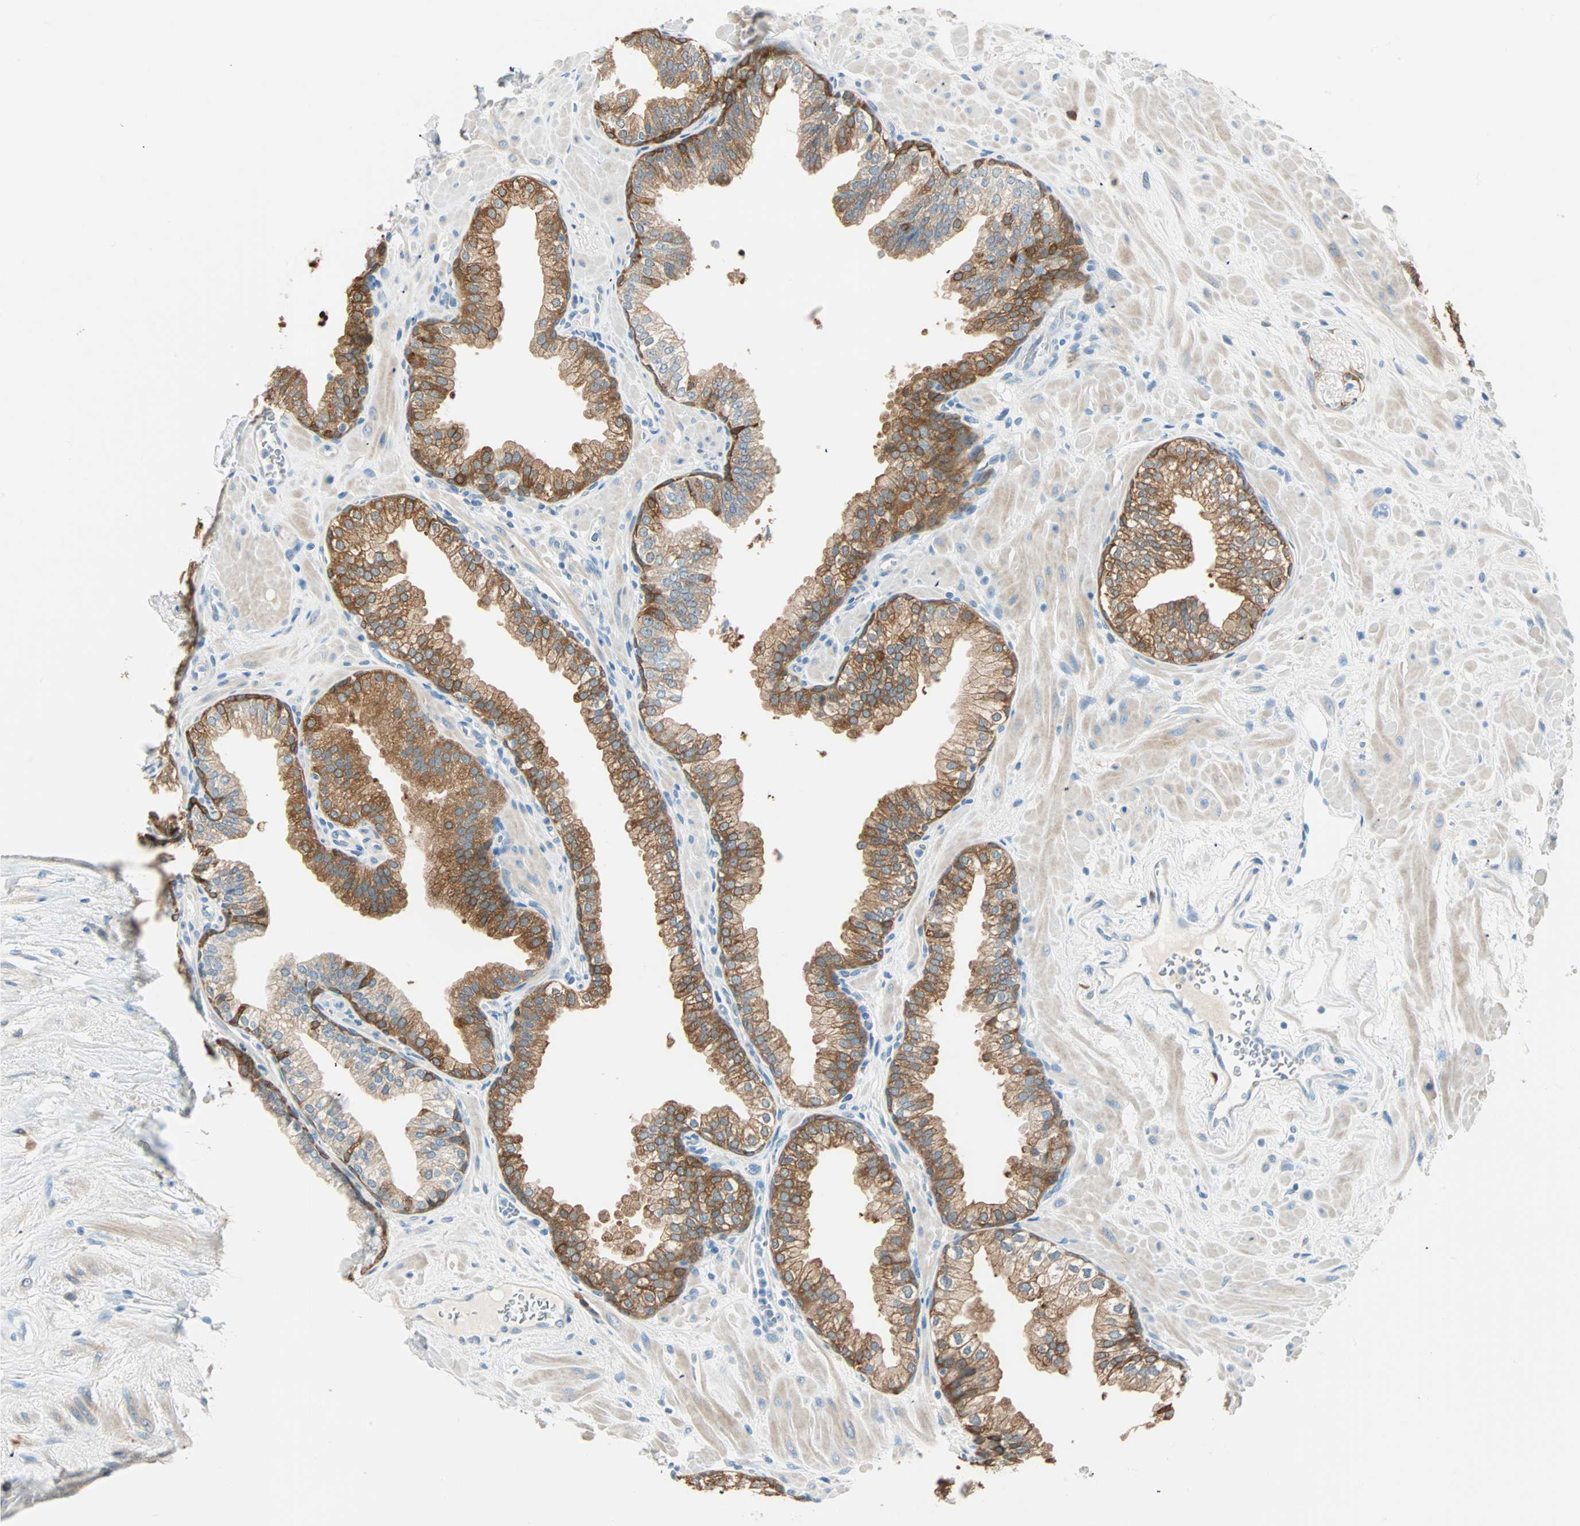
{"staining": {"intensity": "moderate", "quantity": ">75%", "location": "cytoplasmic/membranous"}, "tissue": "prostate", "cell_type": "Glandular cells", "image_type": "normal", "snomed": [{"axis": "morphology", "description": "Normal tissue, NOS"}, {"axis": "topography", "description": "Prostate"}], "caption": "Prostate was stained to show a protein in brown. There is medium levels of moderate cytoplasmic/membranous staining in about >75% of glandular cells. The protein is shown in brown color, while the nuclei are stained blue.", "gene": "ATF6", "patient": {"sex": "male", "age": 60}}